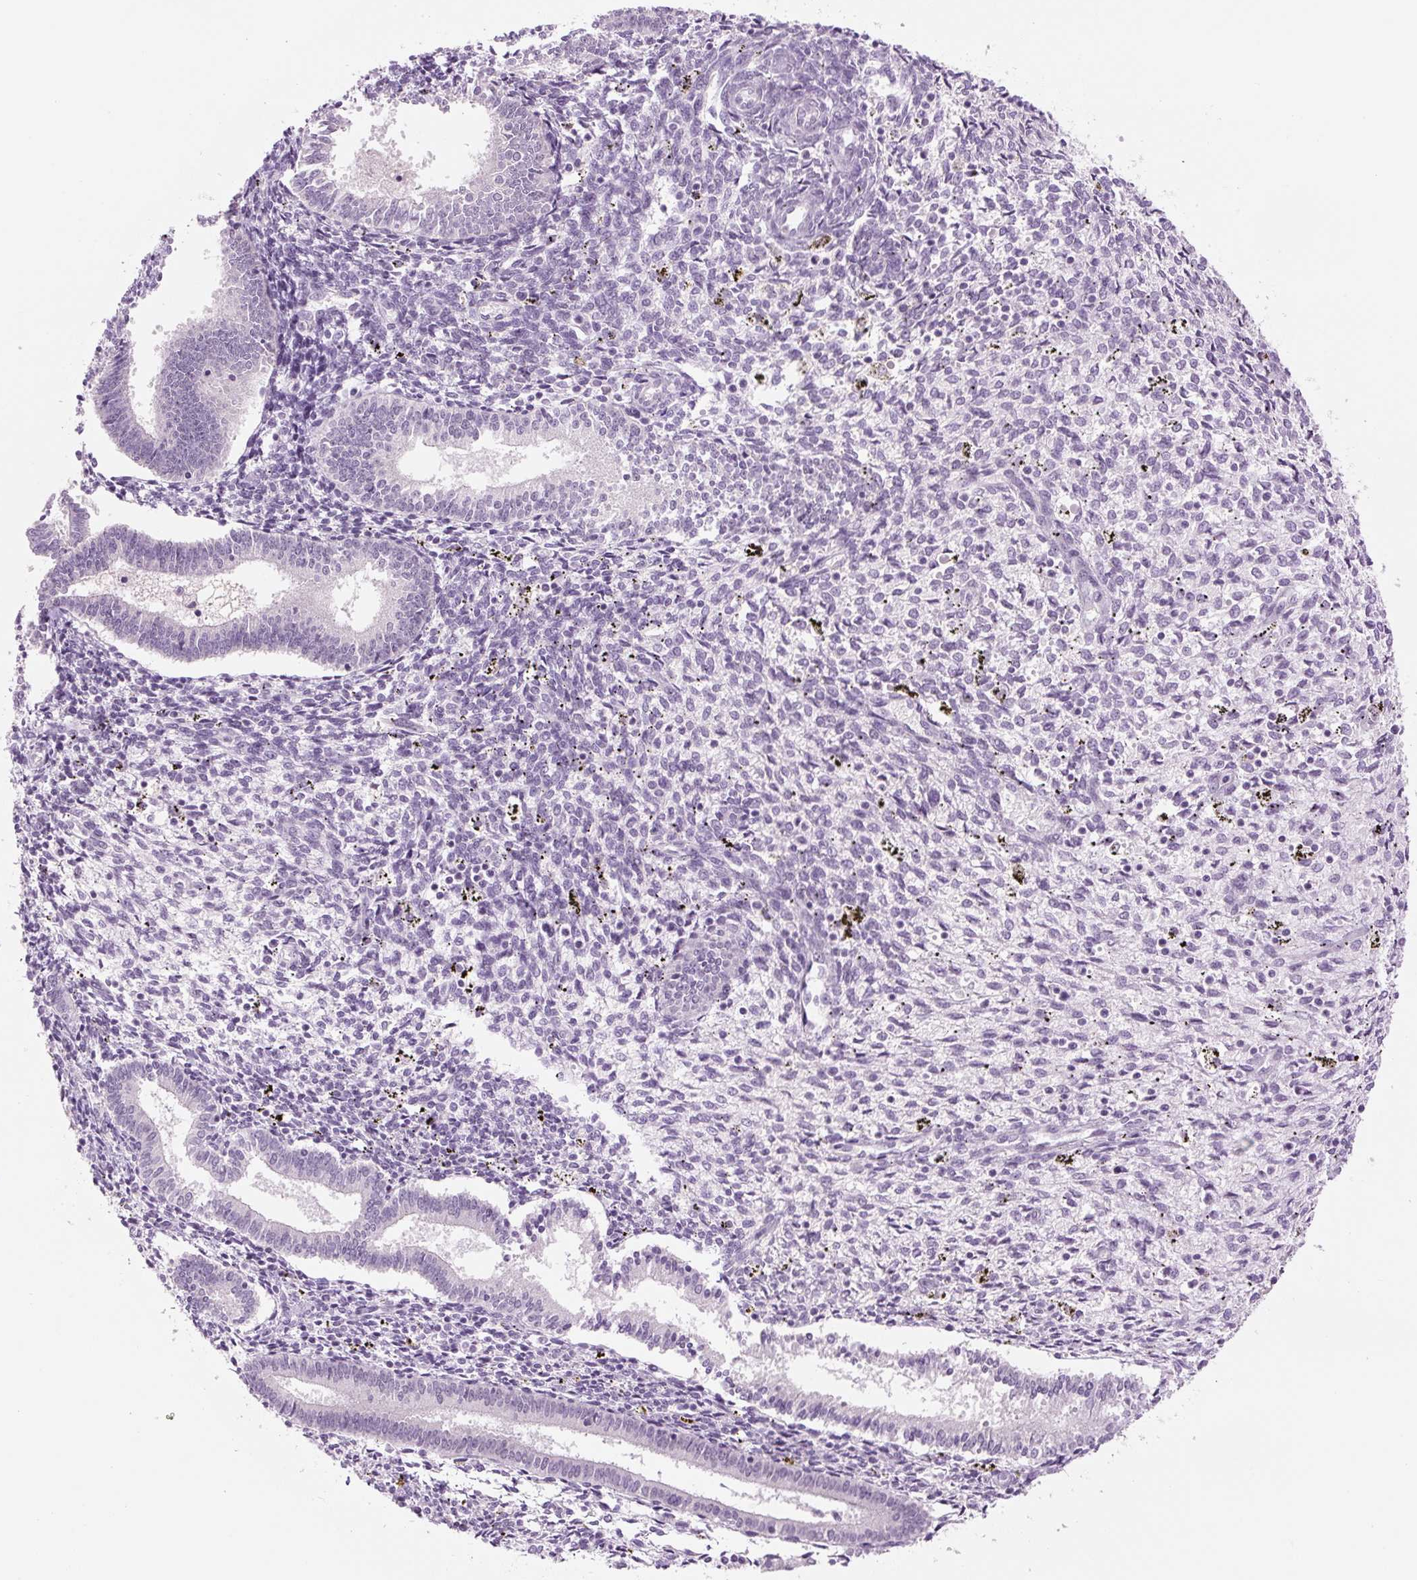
{"staining": {"intensity": "negative", "quantity": "none", "location": "none"}, "tissue": "endometrium", "cell_type": "Cells in endometrial stroma", "image_type": "normal", "snomed": [{"axis": "morphology", "description": "Normal tissue, NOS"}, {"axis": "topography", "description": "Endometrium"}], "caption": "This image is of normal endometrium stained with immunohistochemistry (IHC) to label a protein in brown with the nuclei are counter-stained blue. There is no positivity in cells in endometrial stroma. Nuclei are stained in blue.", "gene": "SIX1", "patient": {"sex": "female", "age": 41}}